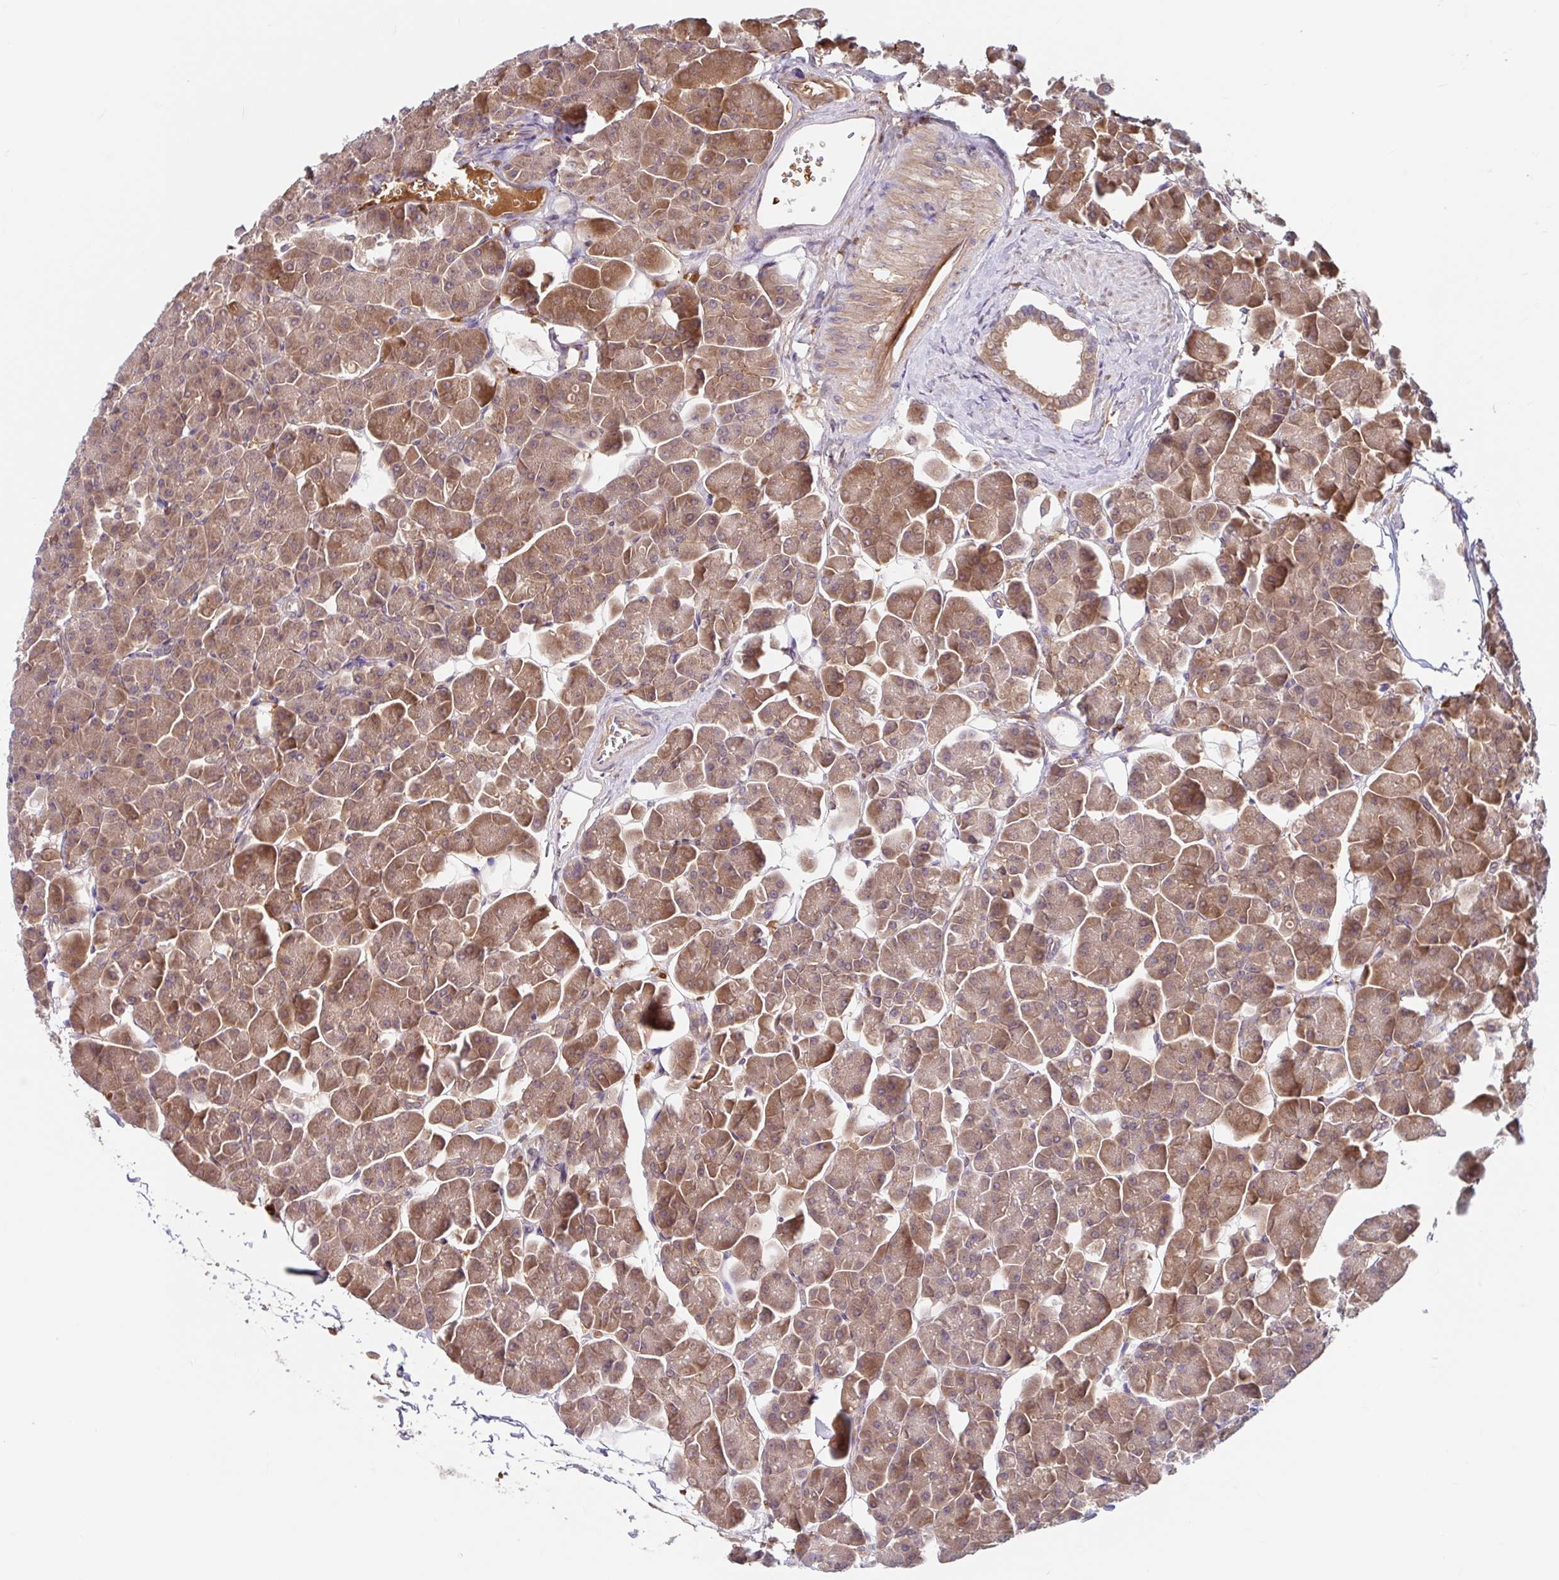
{"staining": {"intensity": "moderate", "quantity": ">75%", "location": "cytoplasmic/membranous"}, "tissue": "pancreas", "cell_type": "Exocrine glandular cells", "image_type": "normal", "snomed": [{"axis": "morphology", "description": "Normal tissue, NOS"}, {"axis": "topography", "description": "Pancreas"}, {"axis": "topography", "description": "Peripheral nerve tissue"}], "caption": "Immunohistochemistry photomicrograph of unremarkable human pancreas stained for a protein (brown), which reveals medium levels of moderate cytoplasmic/membranous positivity in about >75% of exocrine glandular cells.", "gene": "BLVRA", "patient": {"sex": "male", "age": 54}}